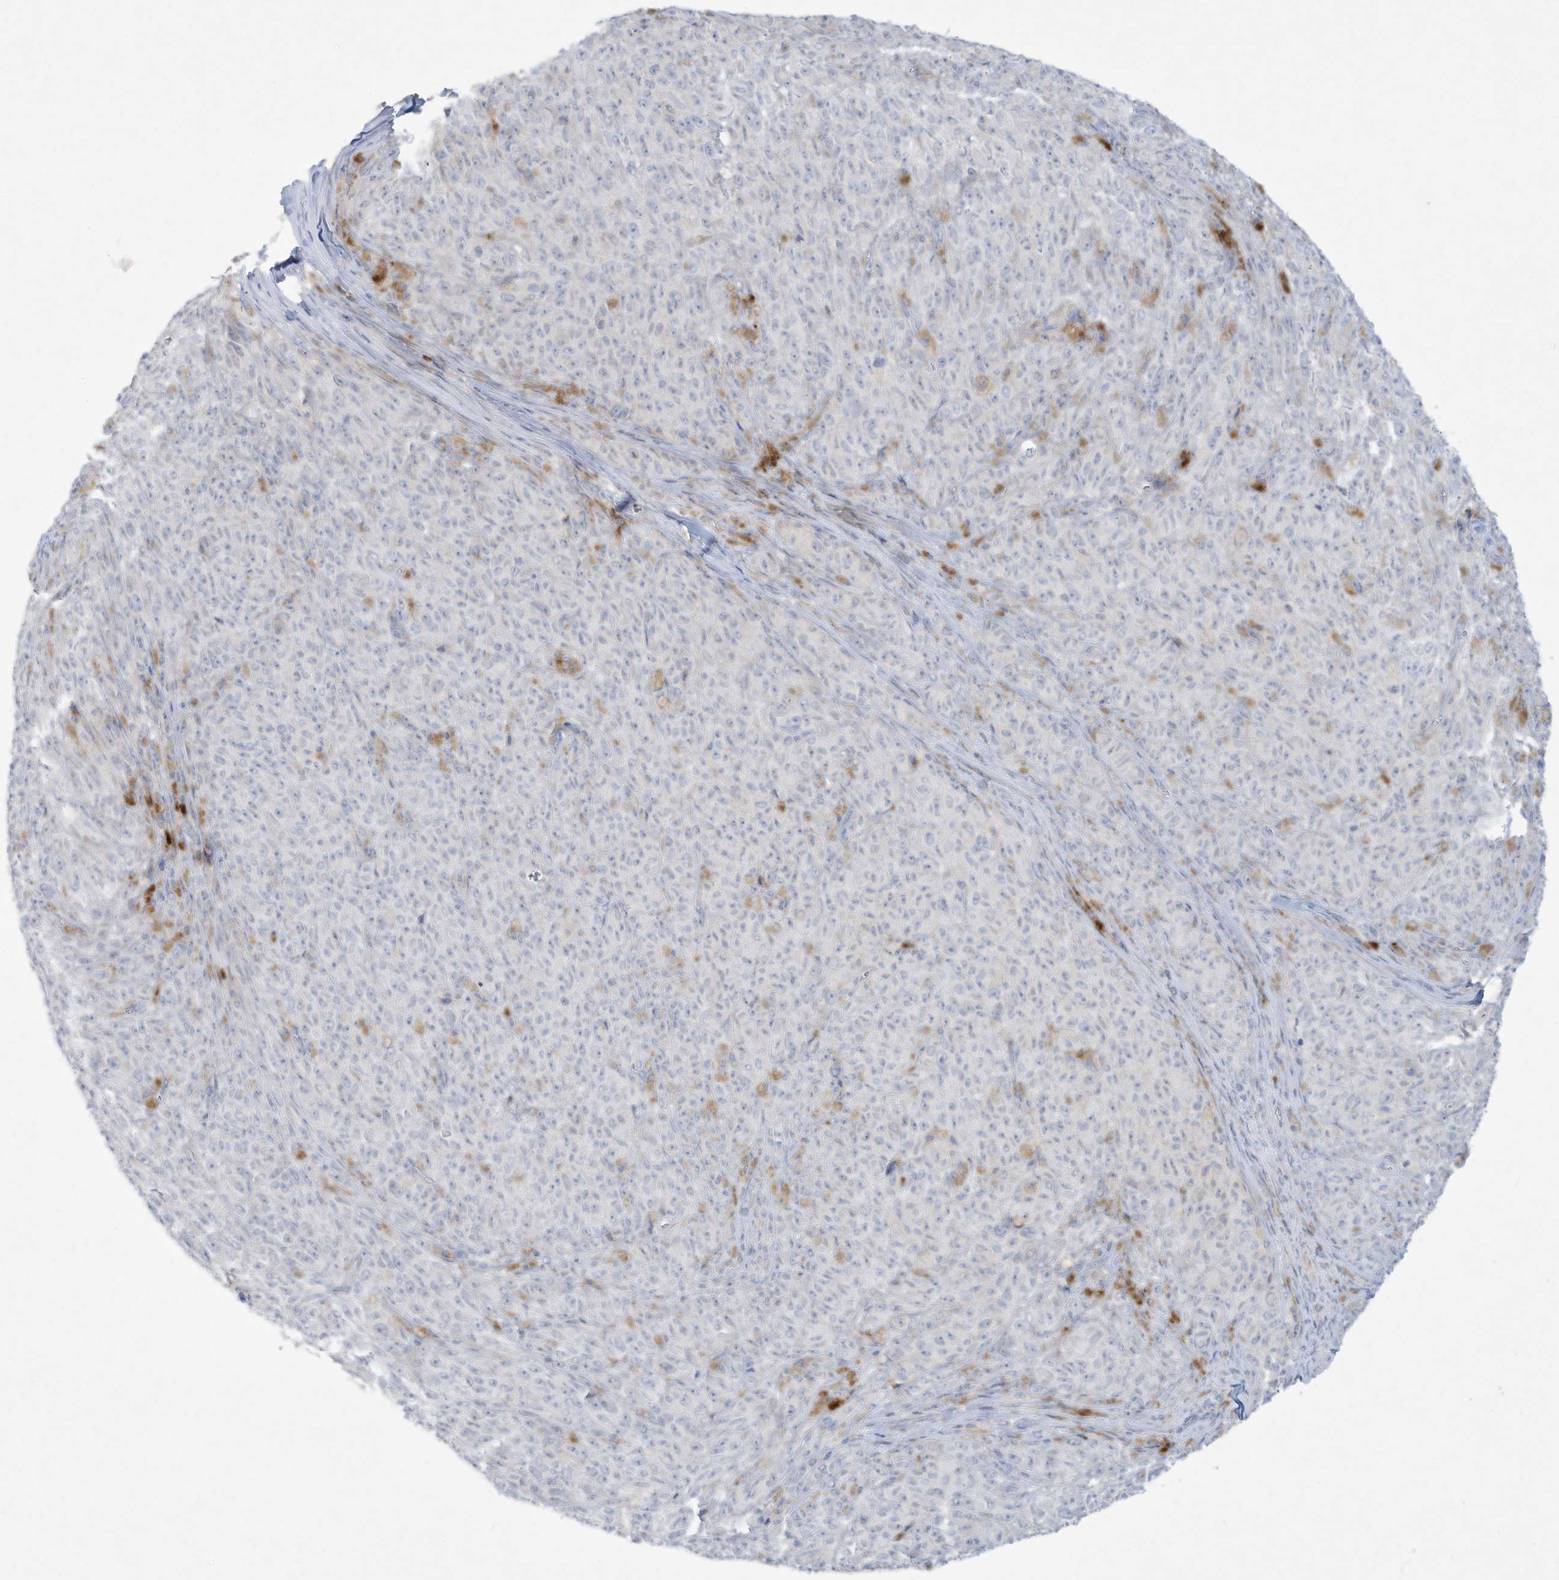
{"staining": {"intensity": "negative", "quantity": "none", "location": "none"}, "tissue": "melanoma", "cell_type": "Tumor cells", "image_type": "cancer", "snomed": [{"axis": "morphology", "description": "Malignant melanoma, NOS"}, {"axis": "topography", "description": "Skin"}], "caption": "Image shows no significant protein staining in tumor cells of malignant melanoma.", "gene": "PAX6", "patient": {"sex": "female", "age": 82}}